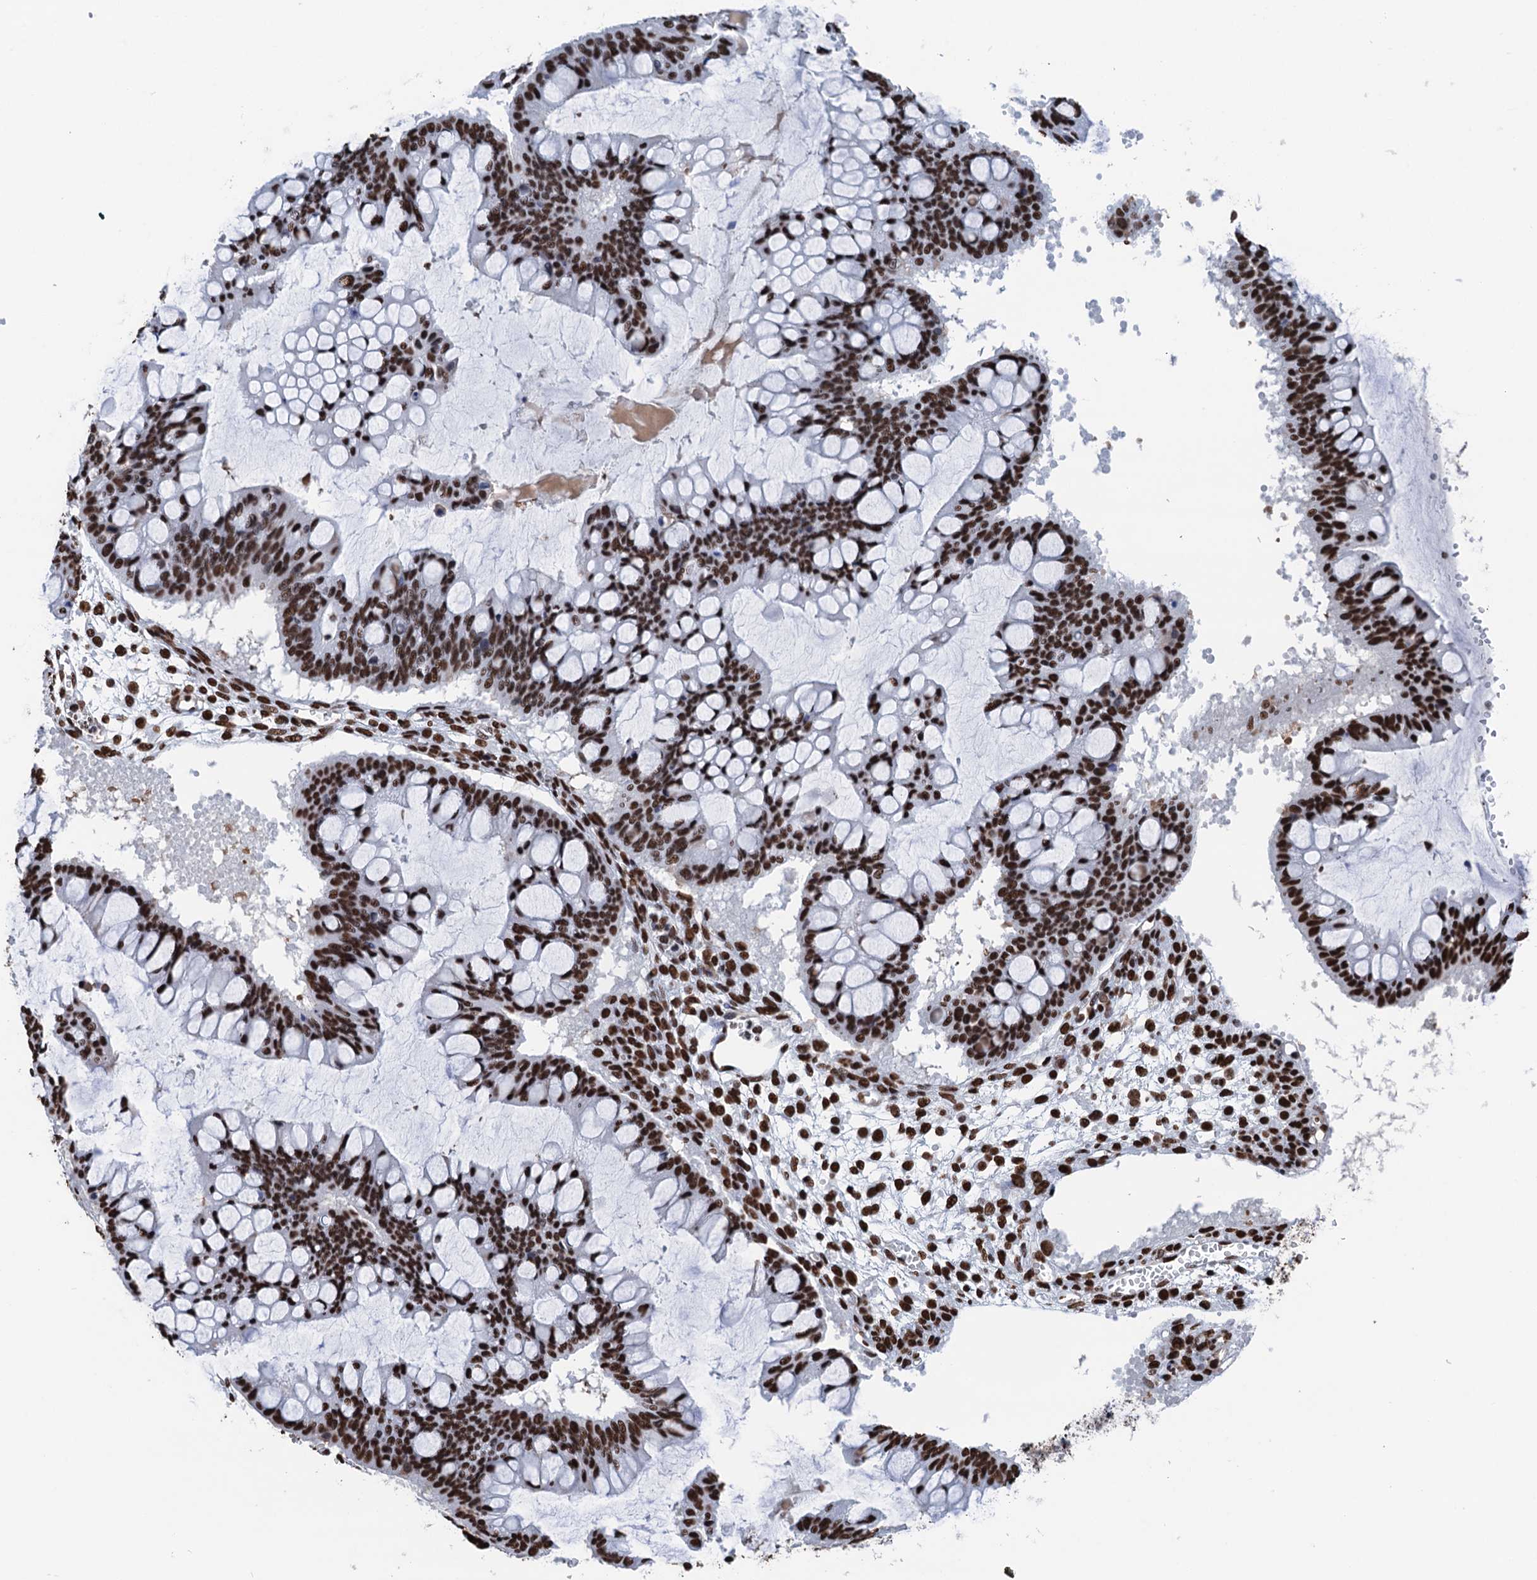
{"staining": {"intensity": "strong", "quantity": ">75%", "location": "nuclear"}, "tissue": "ovarian cancer", "cell_type": "Tumor cells", "image_type": "cancer", "snomed": [{"axis": "morphology", "description": "Cystadenocarcinoma, mucinous, NOS"}, {"axis": "topography", "description": "Ovary"}], "caption": "Immunohistochemical staining of human mucinous cystadenocarcinoma (ovarian) reveals high levels of strong nuclear protein expression in approximately >75% of tumor cells. Immunohistochemistry (ihc) stains the protein of interest in brown and the nuclei are stained blue.", "gene": "UBA2", "patient": {"sex": "female", "age": 73}}